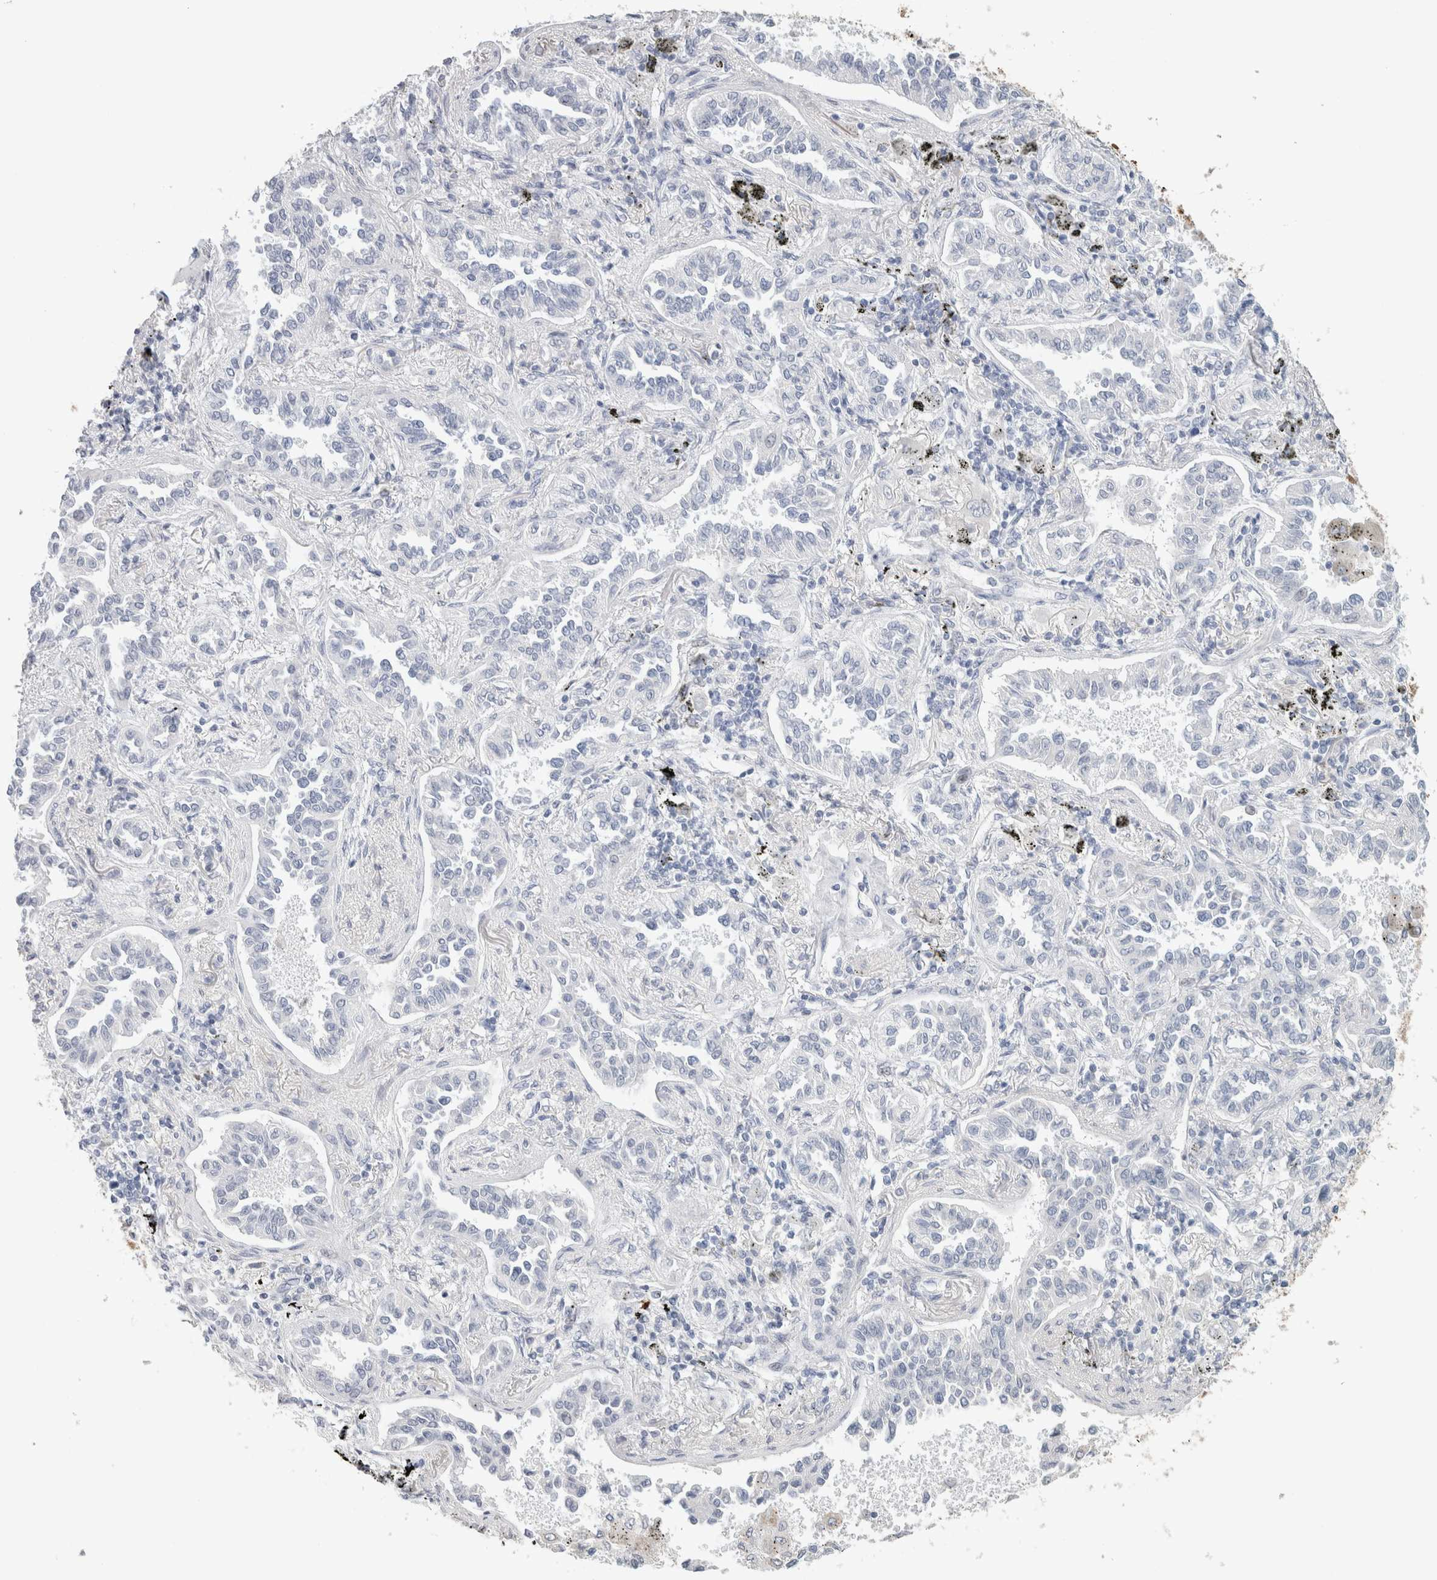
{"staining": {"intensity": "negative", "quantity": "none", "location": "none"}, "tissue": "lung cancer", "cell_type": "Tumor cells", "image_type": "cancer", "snomed": [{"axis": "morphology", "description": "Normal tissue, NOS"}, {"axis": "morphology", "description": "Adenocarcinoma, NOS"}, {"axis": "topography", "description": "Lung"}], "caption": "DAB (3,3'-diaminobenzidine) immunohistochemical staining of lung cancer reveals no significant staining in tumor cells. (DAB (3,3'-diaminobenzidine) immunohistochemistry, high magnification).", "gene": "IL6", "patient": {"sex": "male", "age": 59}}